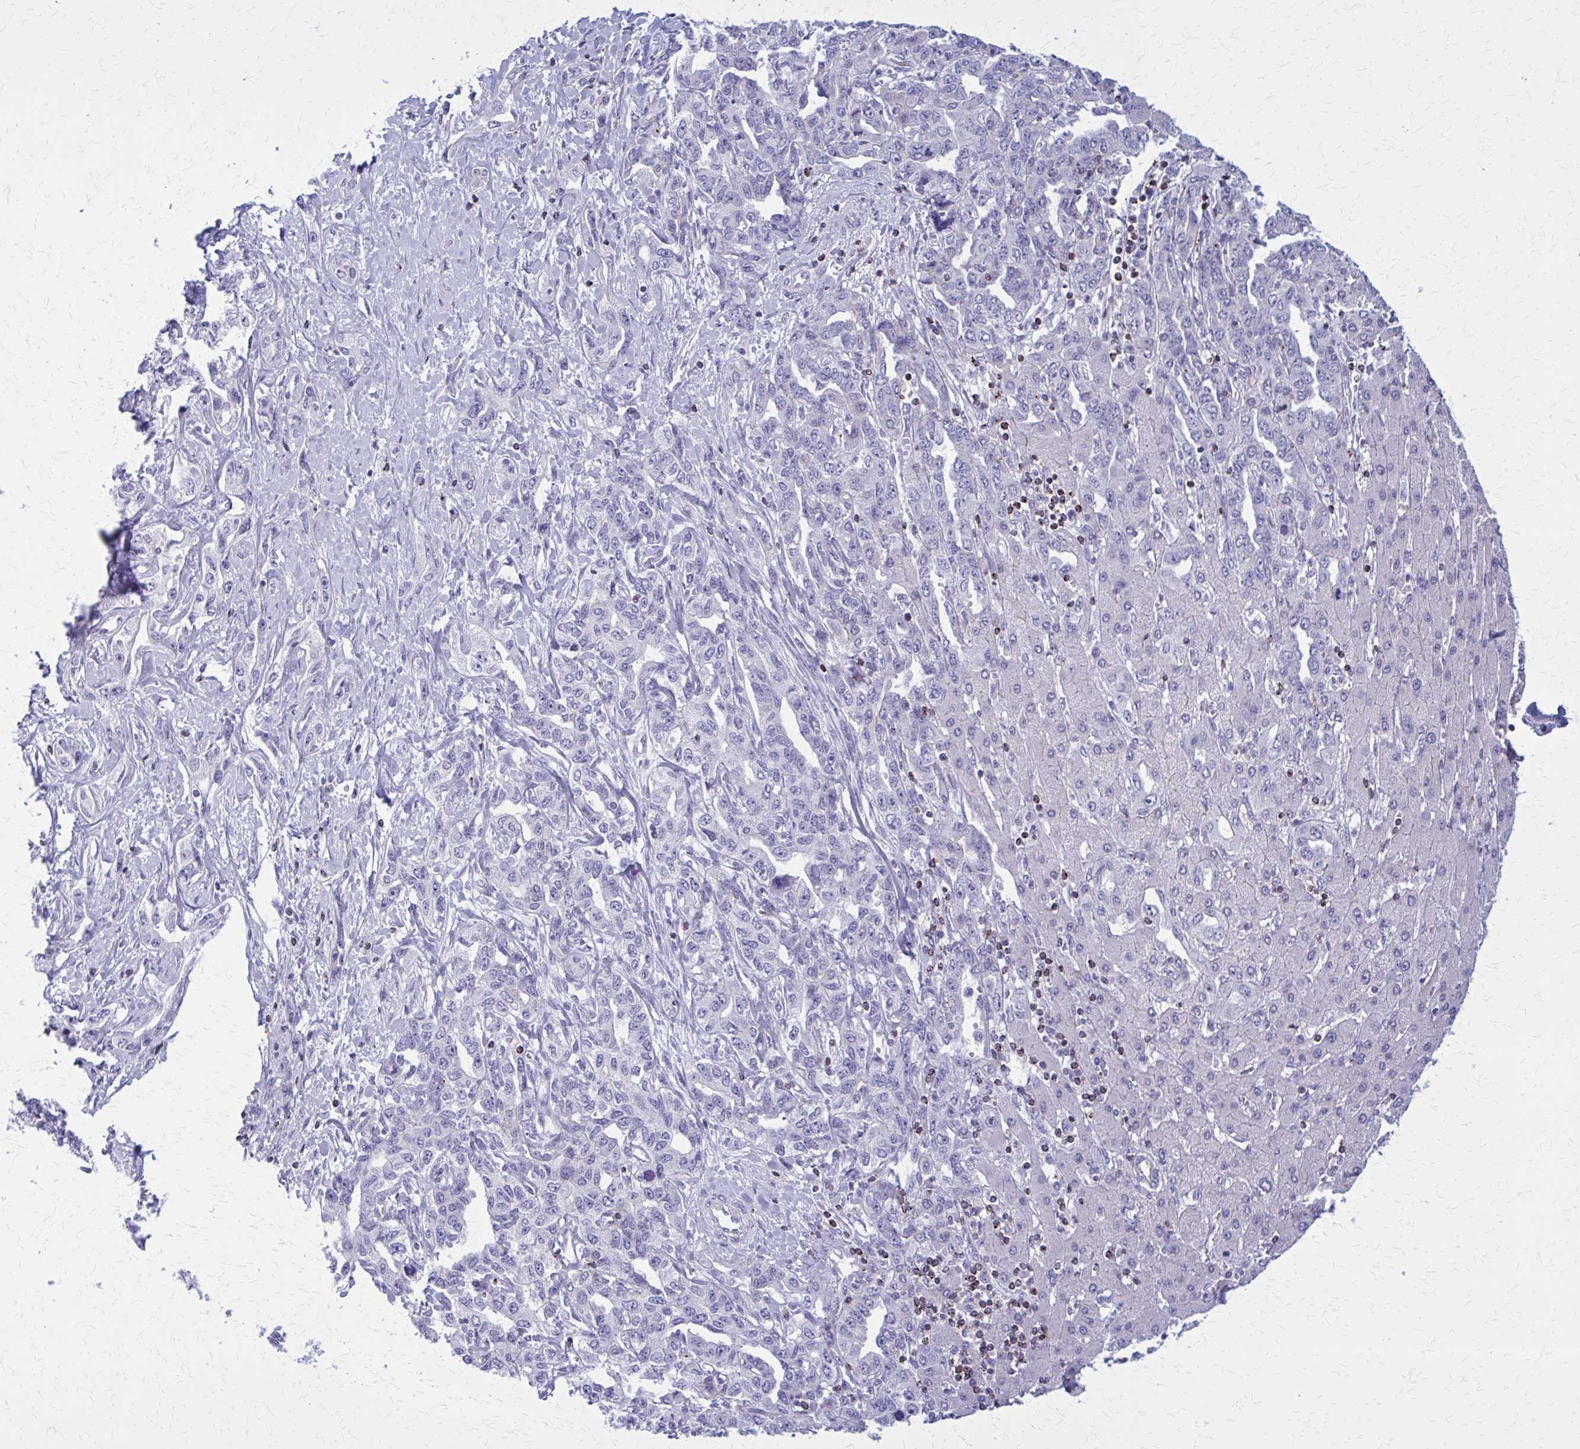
{"staining": {"intensity": "negative", "quantity": "none", "location": "none"}, "tissue": "liver cancer", "cell_type": "Tumor cells", "image_type": "cancer", "snomed": [{"axis": "morphology", "description": "Cholangiocarcinoma"}, {"axis": "topography", "description": "Liver"}], "caption": "IHC of human liver cancer (cholangiocarcinoma) displays no positivity in tumor cells.", "gene": "PEDS1", "patient": {"sex": "male", "age": 59}}